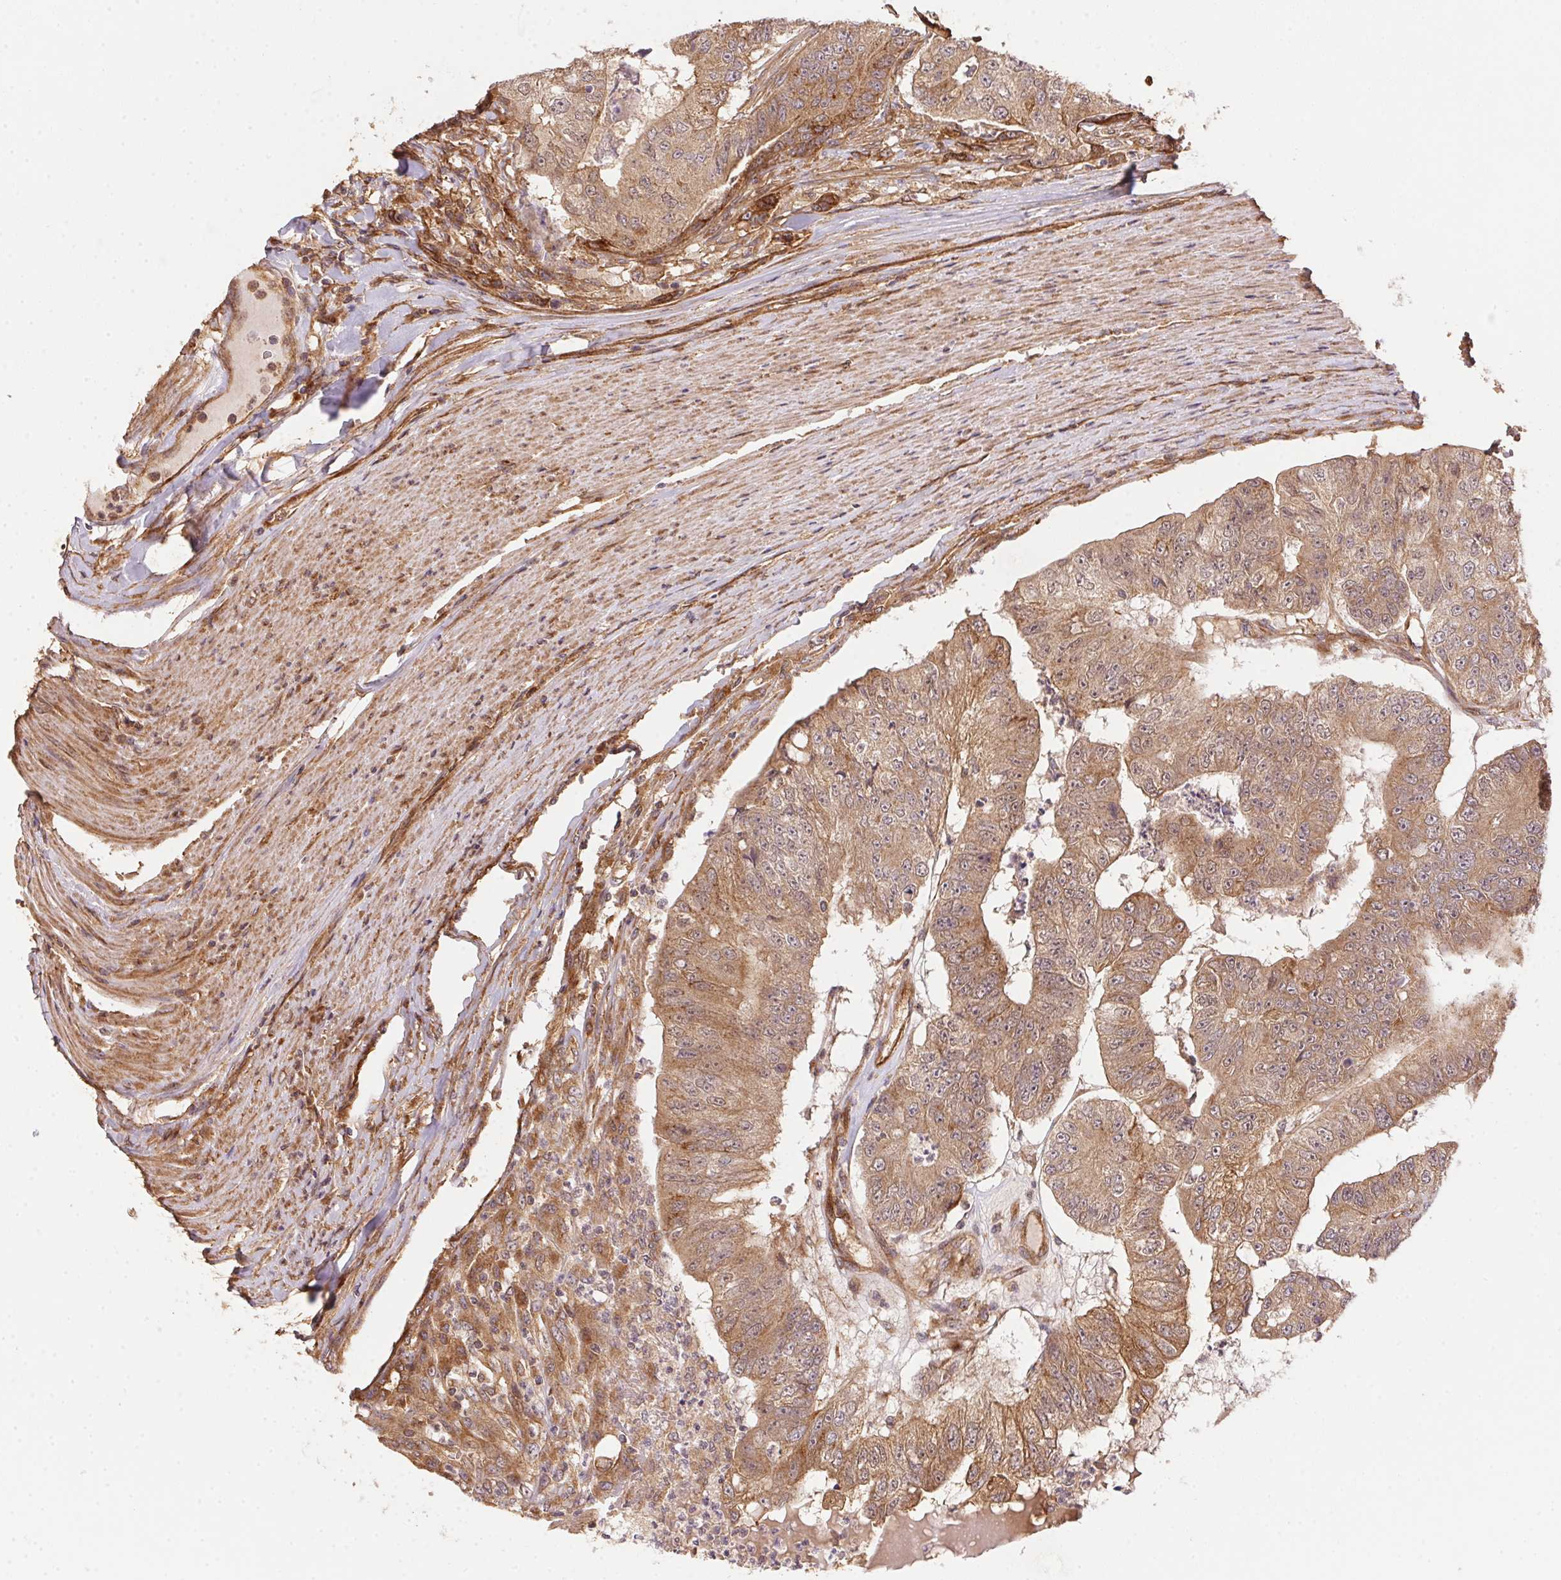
{"staining": {"intensity": "moderate", "quantity": ">75%", "location": "cytoplasmic/membranous"}, "tissue": "colorectal cancer", "cell_type": "Tumor cells", "image_type": "cancer", "snomed": [{"axis": "morphology", "description": "Adenocarcinoma, NOS"}, {"axis": "topography", "description": "Colon"}], "caption": "The immunohistochemical stain highlights moderate cytoplasmic/membranous positivity in tumor cells of colorectal adenocarcinoma tissue. The protein of interest is stained brown, and the nuclei are stained in blue (DAB (3,3'-diaminobenzidine) IHC with brightfield microscopy, high magnification).", "gene": "USE1", "patient": {"sex": "female", "age": 67}}